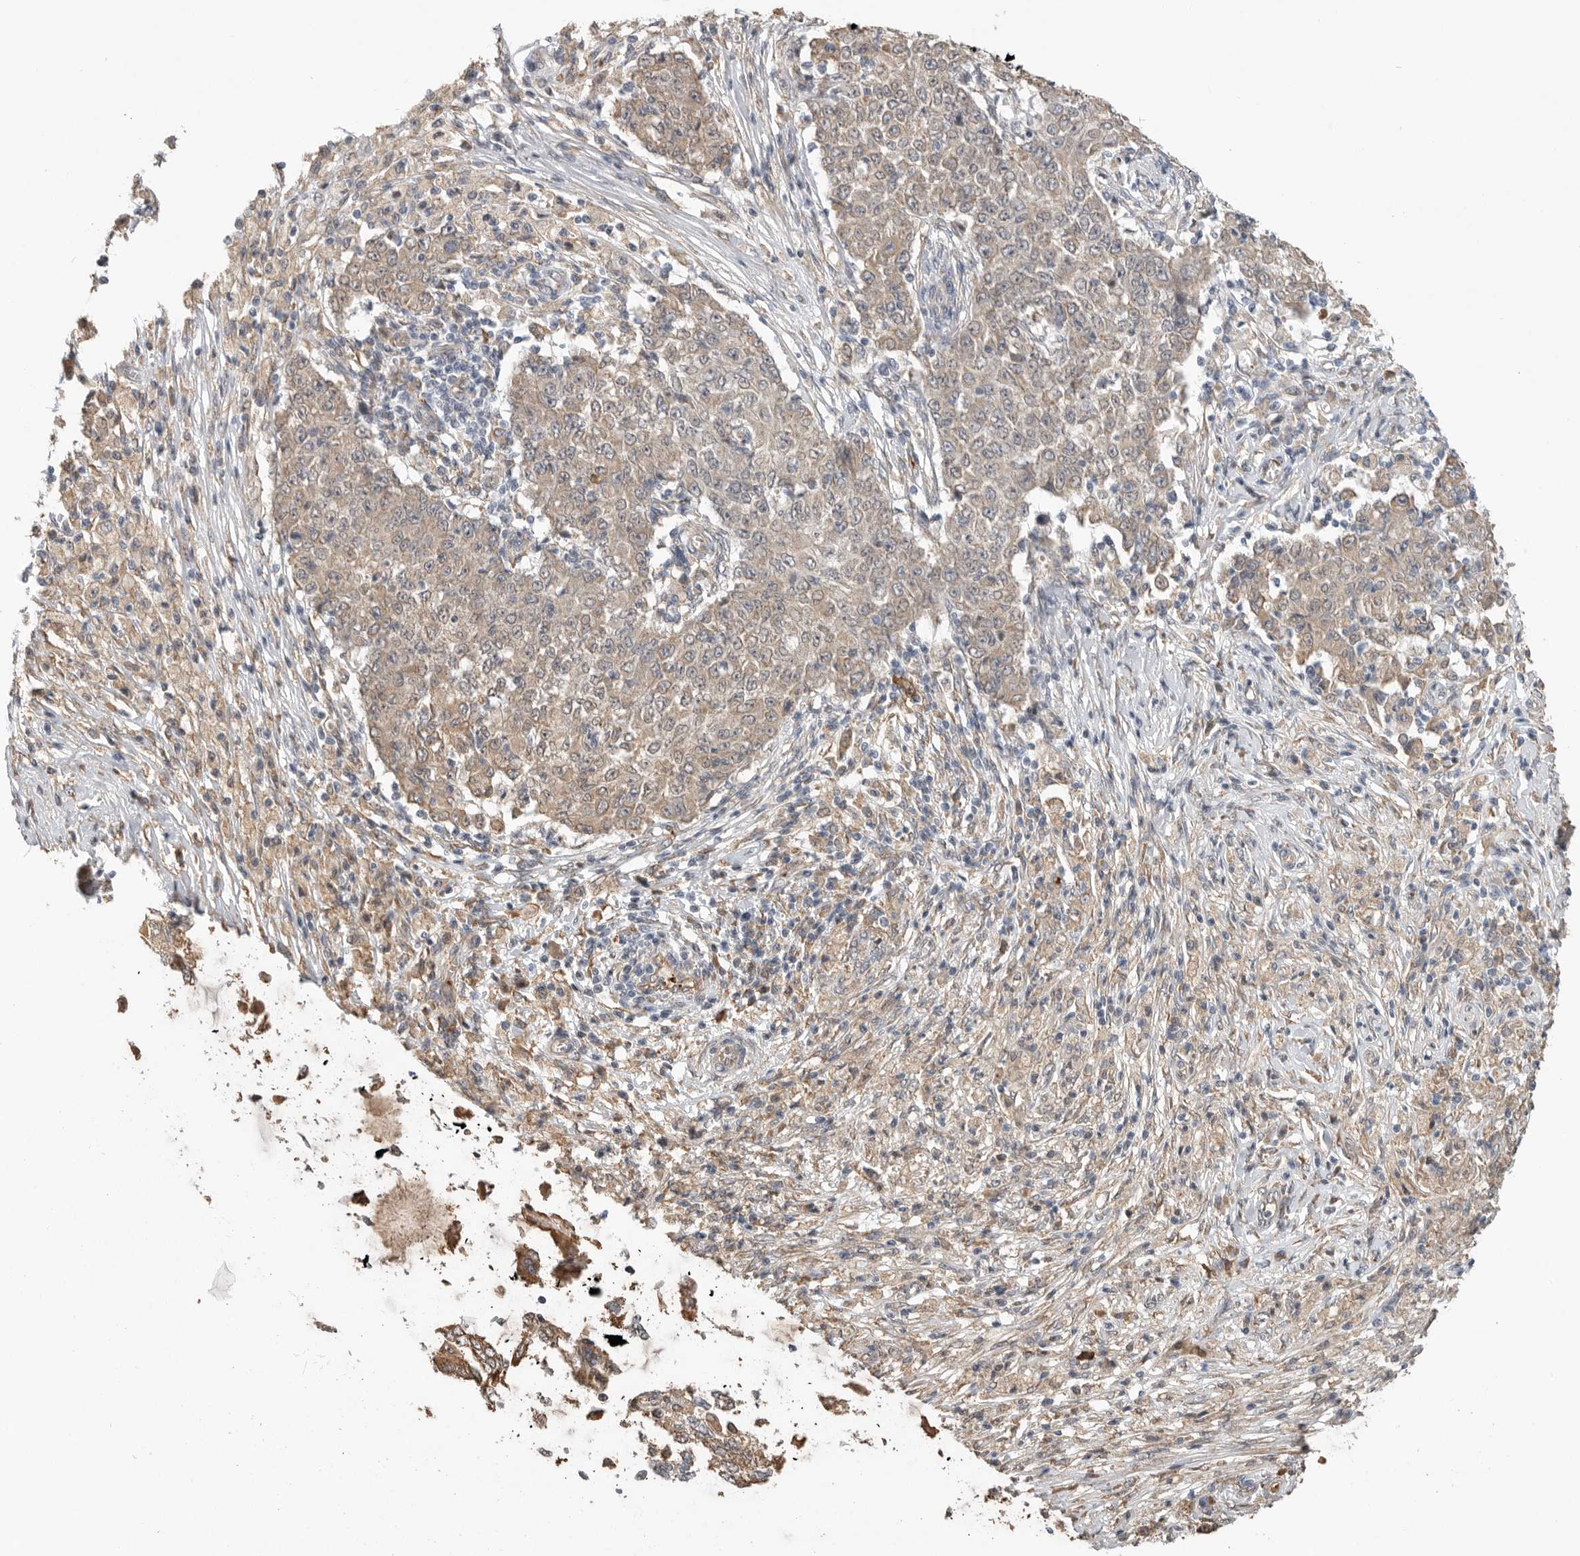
{"staining": {"intensity": "weak", "quantity": ">75%", "location": "cytoplasmic/membranous"}, "tissue": "ovarian cancer", "cell_type": "Tumor cells", "image_type": "cancer", "snomed": [{"axis": "morphology", "description": "Carcinoma, endometroid"}, {"axis": "topography", "description": "Ovary"}], "caption": "The immunohistochemical stain highlights weak cytoplasmic/membranous expression in tumor cells of ovarian cancer tissue. The protein is stained brown, and the nuclei are stained in blue (DAB (3,3'-diaminobenzidine) IHC with brightfield microscopy, high magnification).", "gene": "CDC42BPB", "patient": {"sex": "female", "age": 51}}